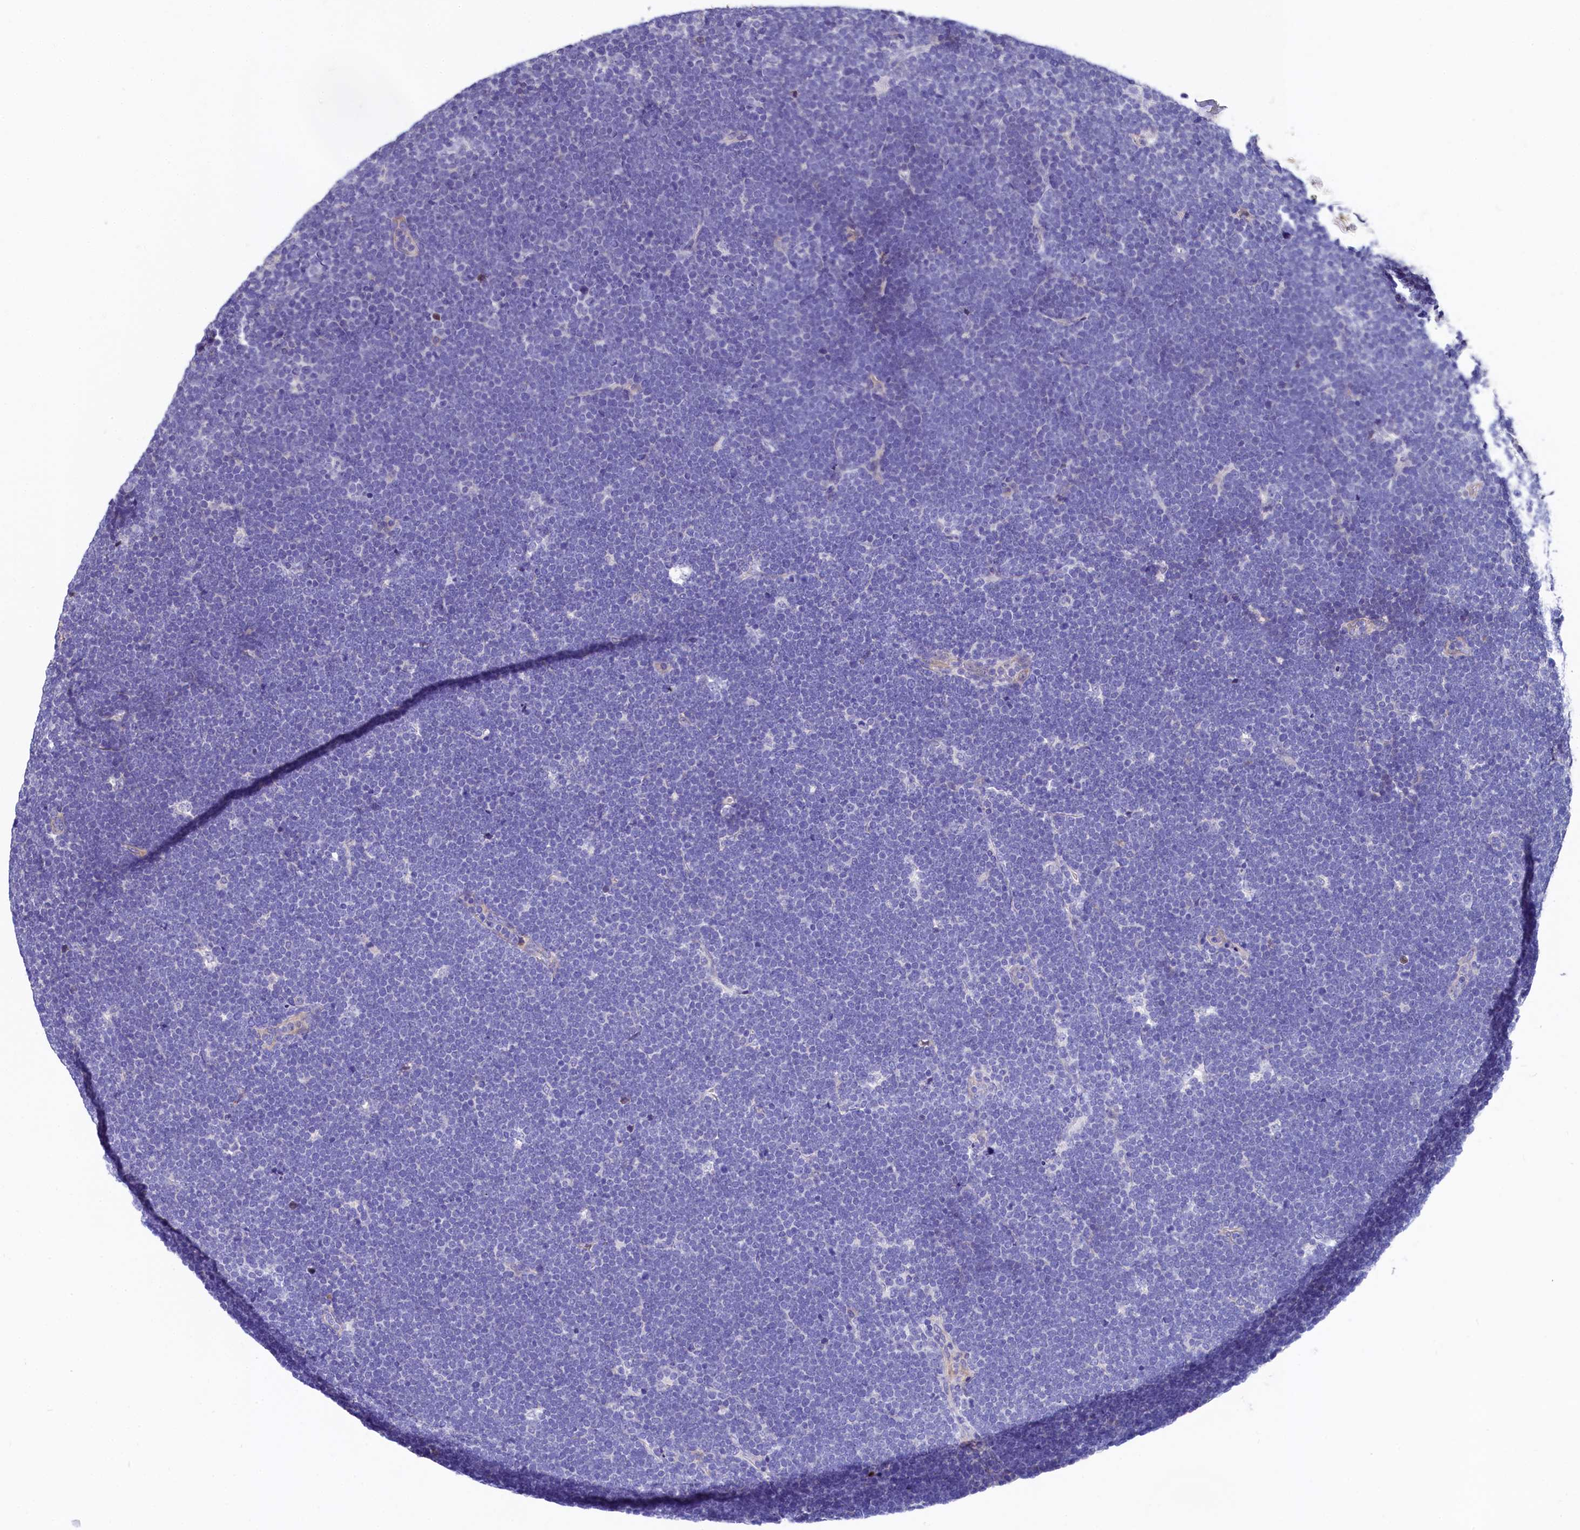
{"staining": {"intensity": "negative", "quantity": "none", "location": "none"}, "tissue": "lymphoma", "cell_type": "Tumor cells", "image_type": "cancer", "snomed": [{"axis": "morphology", "description": "Malignant lymphoma, non-Hodgkin's type, High grade"}, {"axis": "topography", "description": "Lymph node"}], "caption": "This is an immunohistochemistry image of human lymphoma. There is no positivity in tumor cells.", "gene": "EPS8L2", "patient": {"sex": "male", "age": 13}}